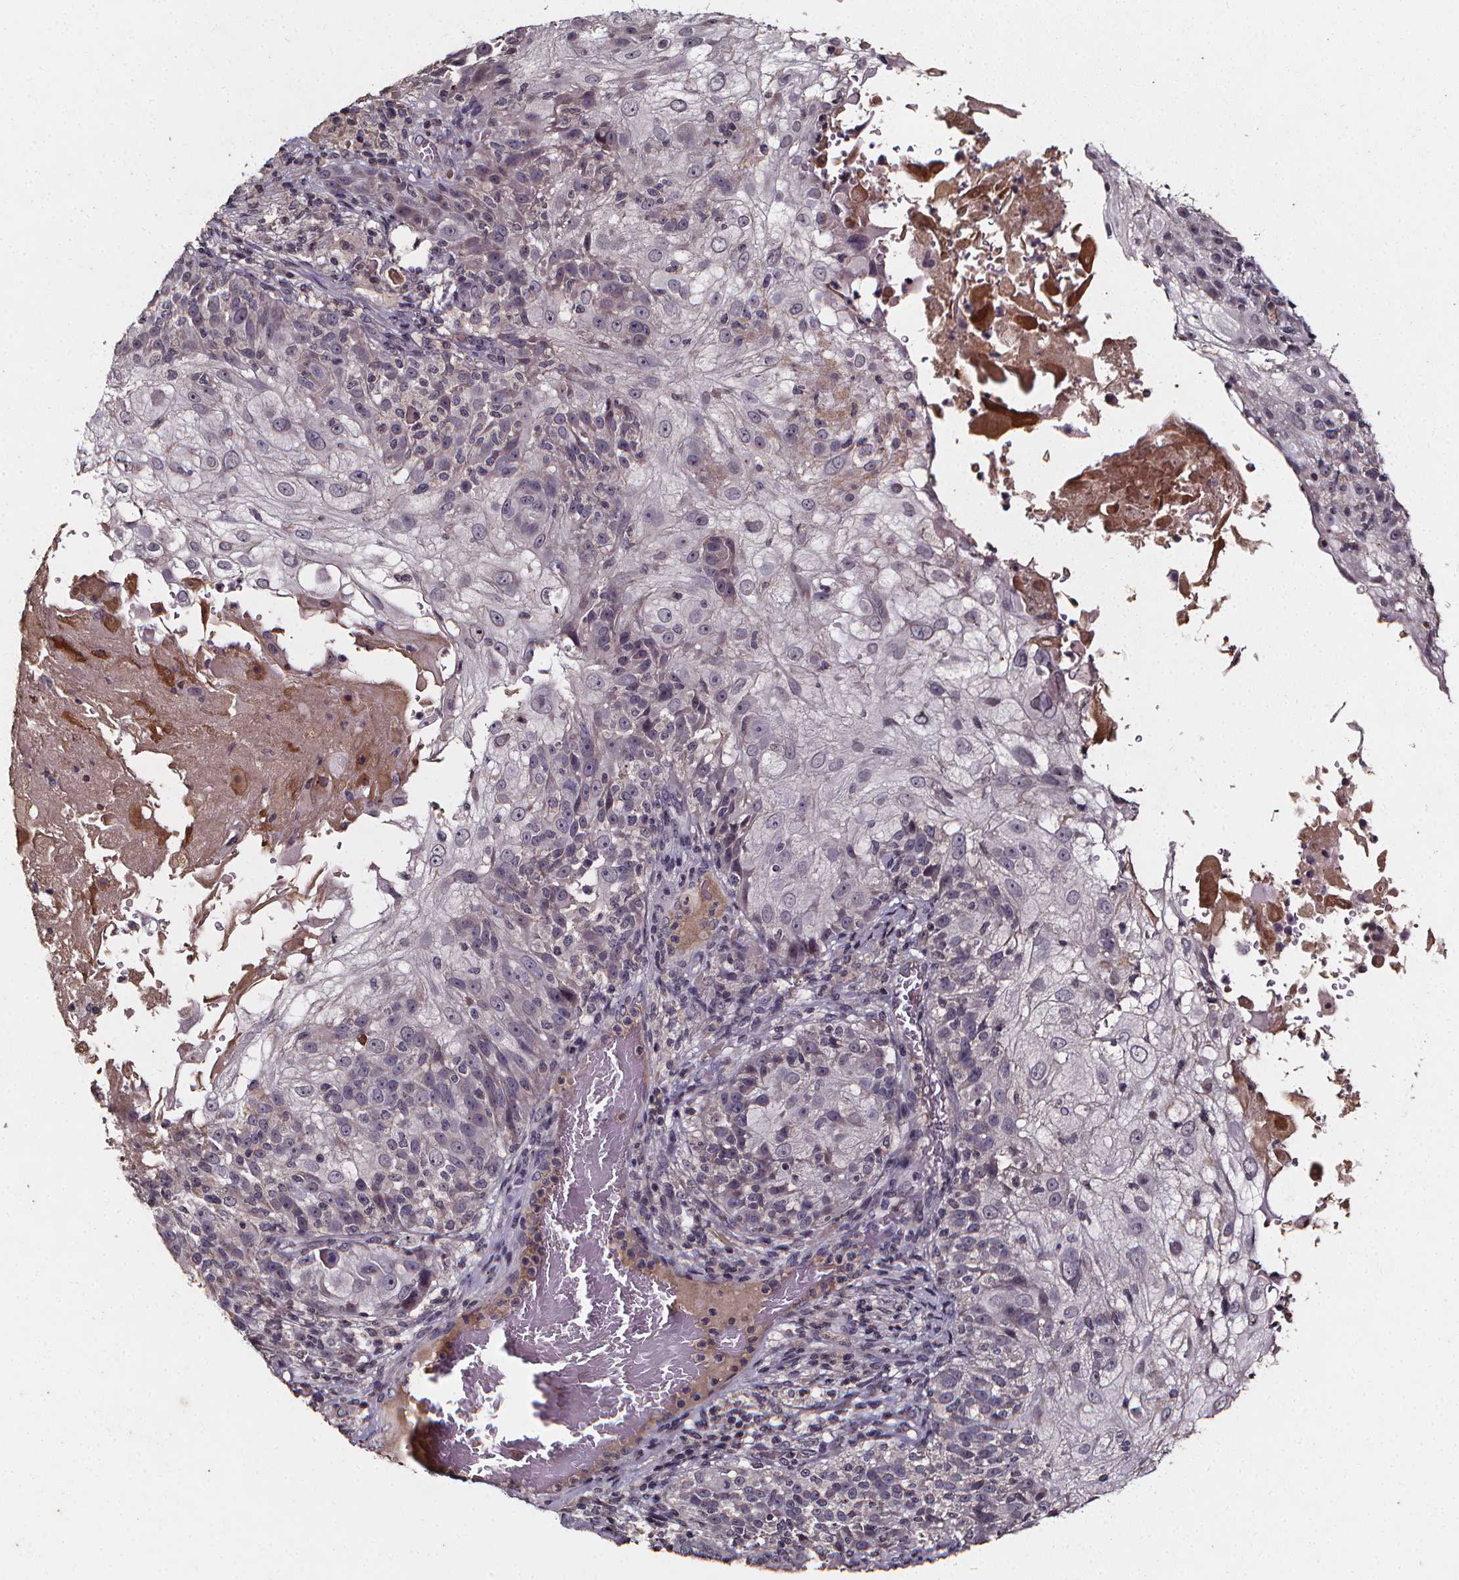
{"staining": {"intensity": "negative", "quantity": "none", "location": "none"}, "tissue": "skin cancer", "cell_type": "Tumor cells", "image_type": "cancer", "snomed": [{"axis": "morphology", "description": "Normal tissue, NOS"}, {"axis": "morphology", "description": "Squamous cell carcinoma, NOS"}, {"axis": "topography", "description": "Skin"}], "caption": "High power microscopy image of an immunohistochemistry (IHC) histopathology image of skin squamous cell carcinoma, revealing no significant positivity in tumor cells.", "gene": "SPAG8", "patient": {"sex": "female", "age": 83}}